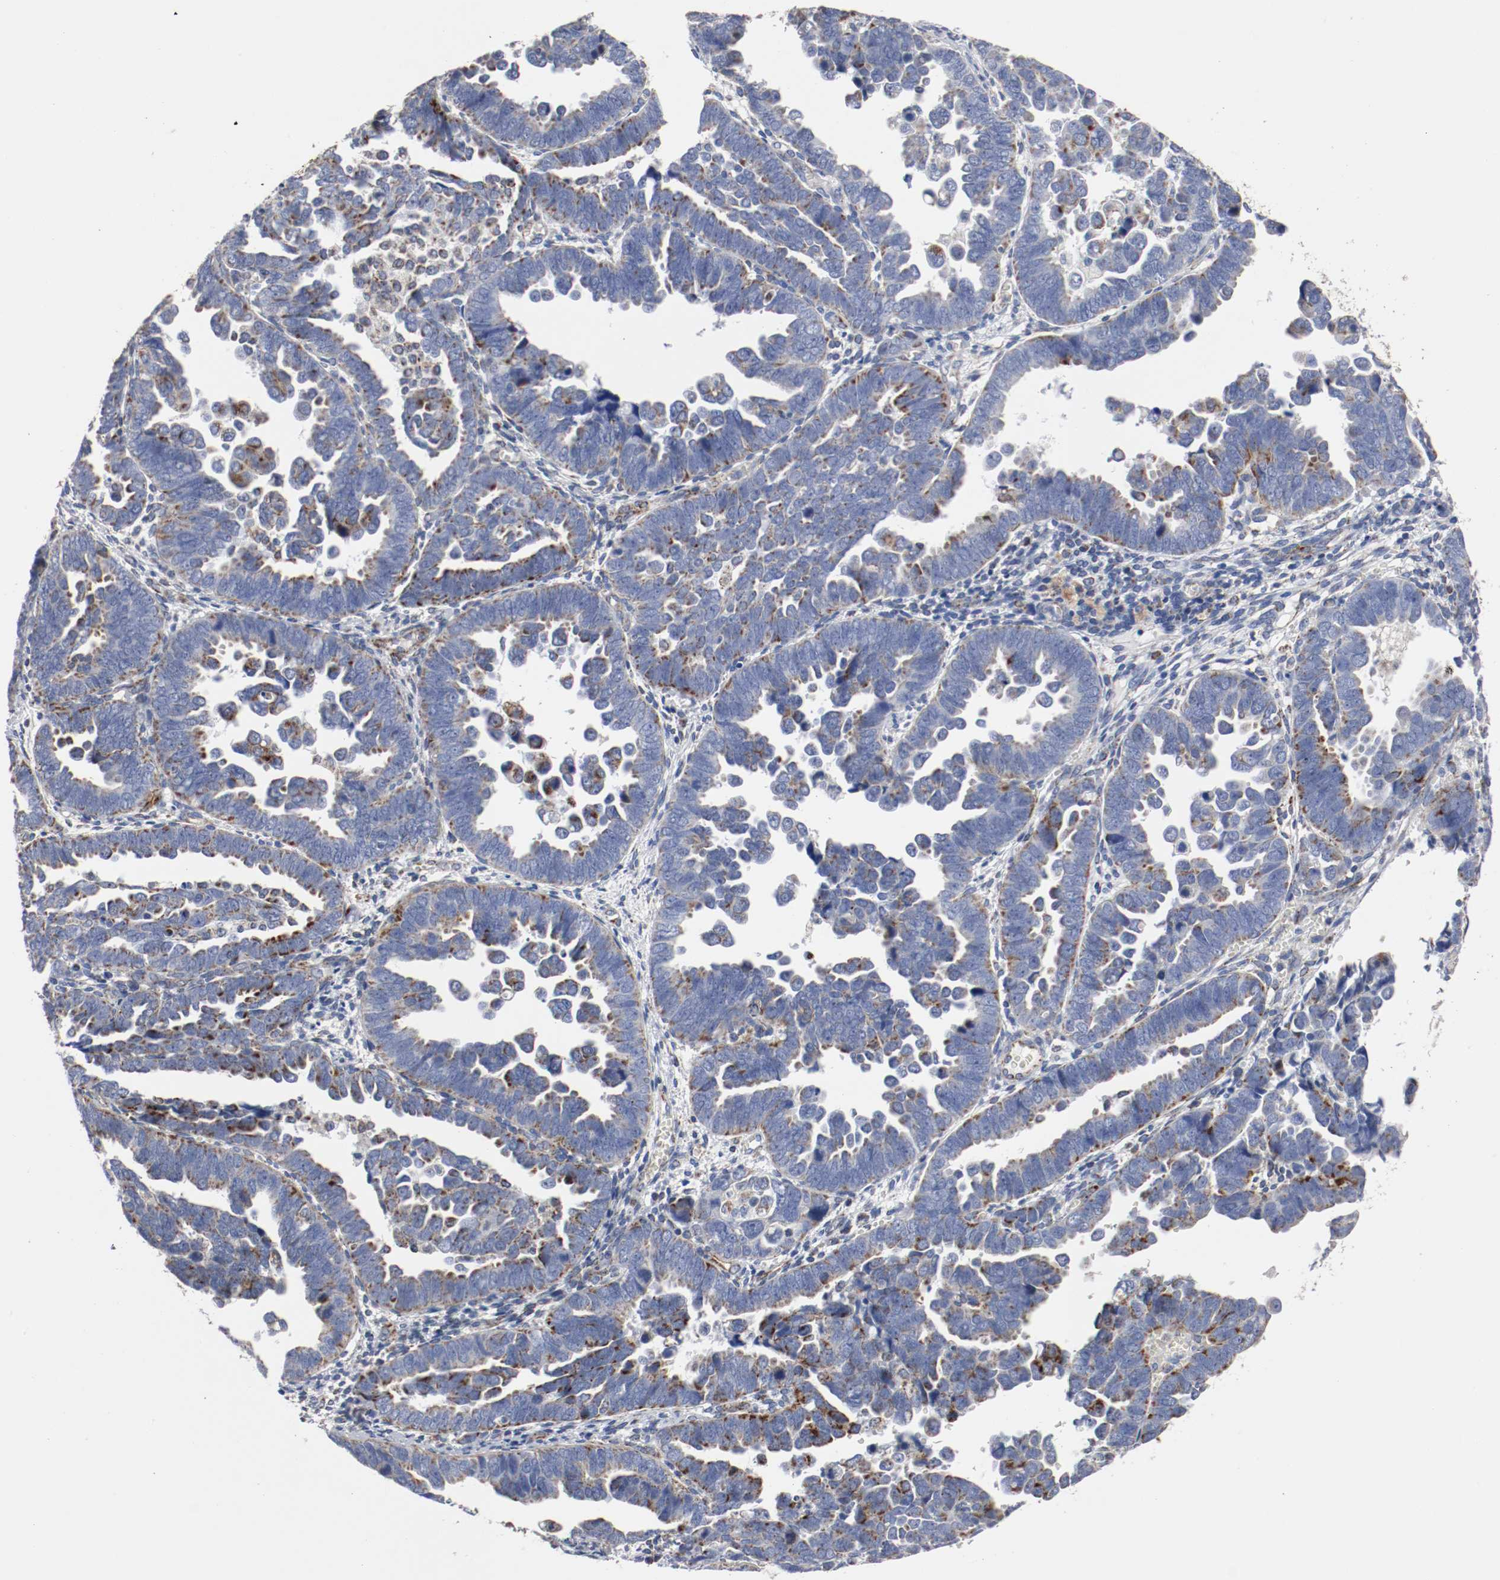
{"staining": {"intensity": "strong", "quantity": ">75%", "location": "cytoplasmic/membranous"}, "tissue": "endometrial cancer", "cell_type": "Tumor cells", "image_type": "cancer", "snomed": [{"axis": "morphology", "description": "Adenocarcinoma, NOS"}, {"axis": "topography", "description": "Endometrium"}], "caption": "There is high levels of strong cytoplasmic/membranous expression in tumor cells of adenocarcinoma (endometrial), as demonstrated by immunohistochemical staining (brown color).", "gene": "TUBD1", "patient": {"sex": "female", "age": 75}}